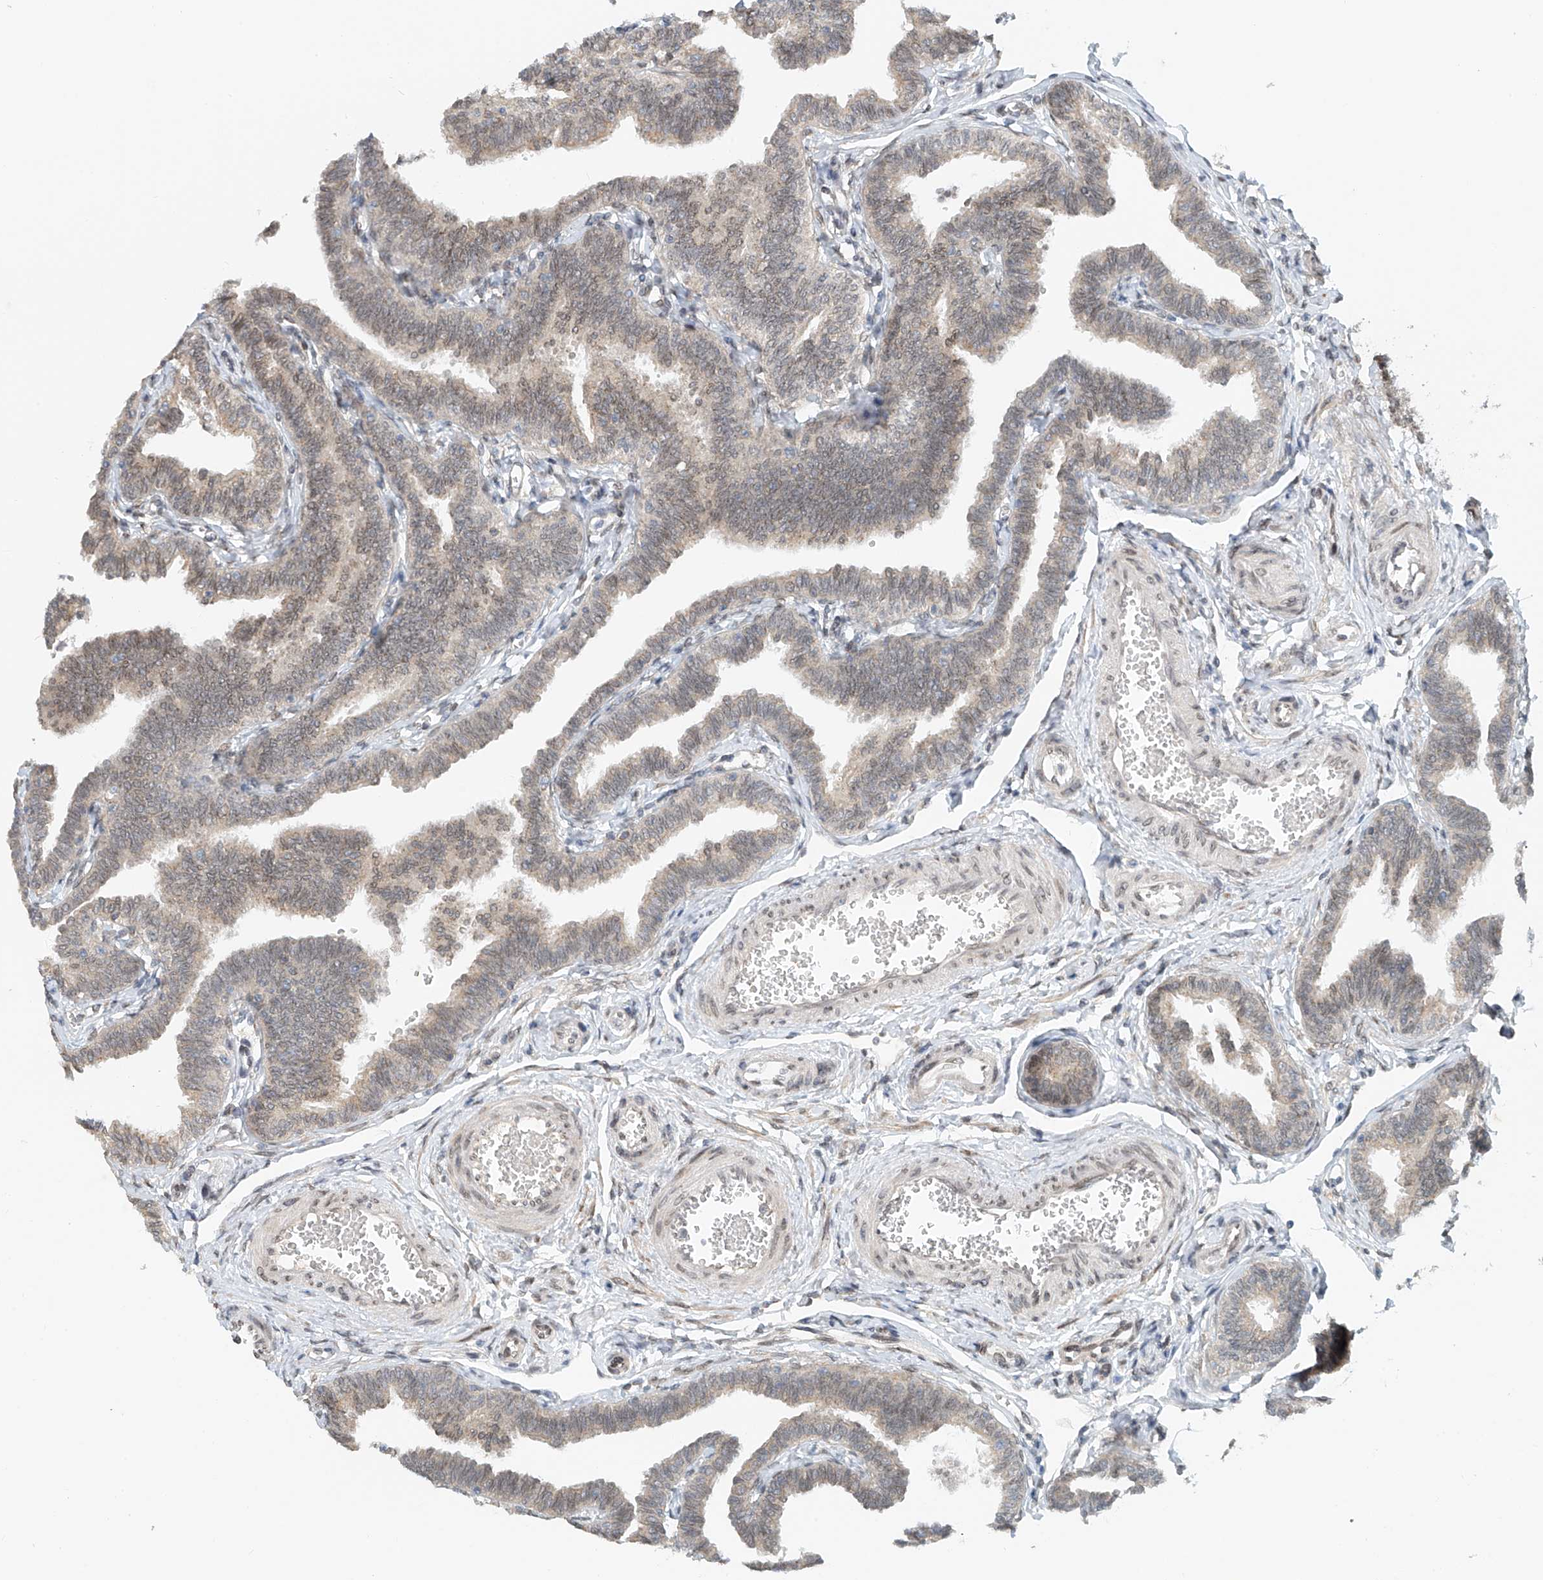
{"staining": {"intensity": "weak", "quantity": "25%-75%", "location": "cytoplasmic/membranous"}, "tissue": "fallopian tube", "cell_type": "Glandular cells", "image_type": "normal", "snomed": [{"axis": "morphology", "description": "Normal tissue, NOS"}, {"axis": "topography", "description": "Fallopian tube"}, {"axis": "topography", "description": "Ovary"}], "caption": "Fallopian tube was stained to show a protein in brown. There is low levels of weak cytoplasmic/membranous expression in about 25%-75% of glandular cells. The staining is performed using DAB (3,3'-diaminobenzidine) brown chromogen to label protein expression. The nuclei are counter-stained blue using hematoxylin.", "gene": "STARD9", "patient": {"sex": "female", "age": 23}}